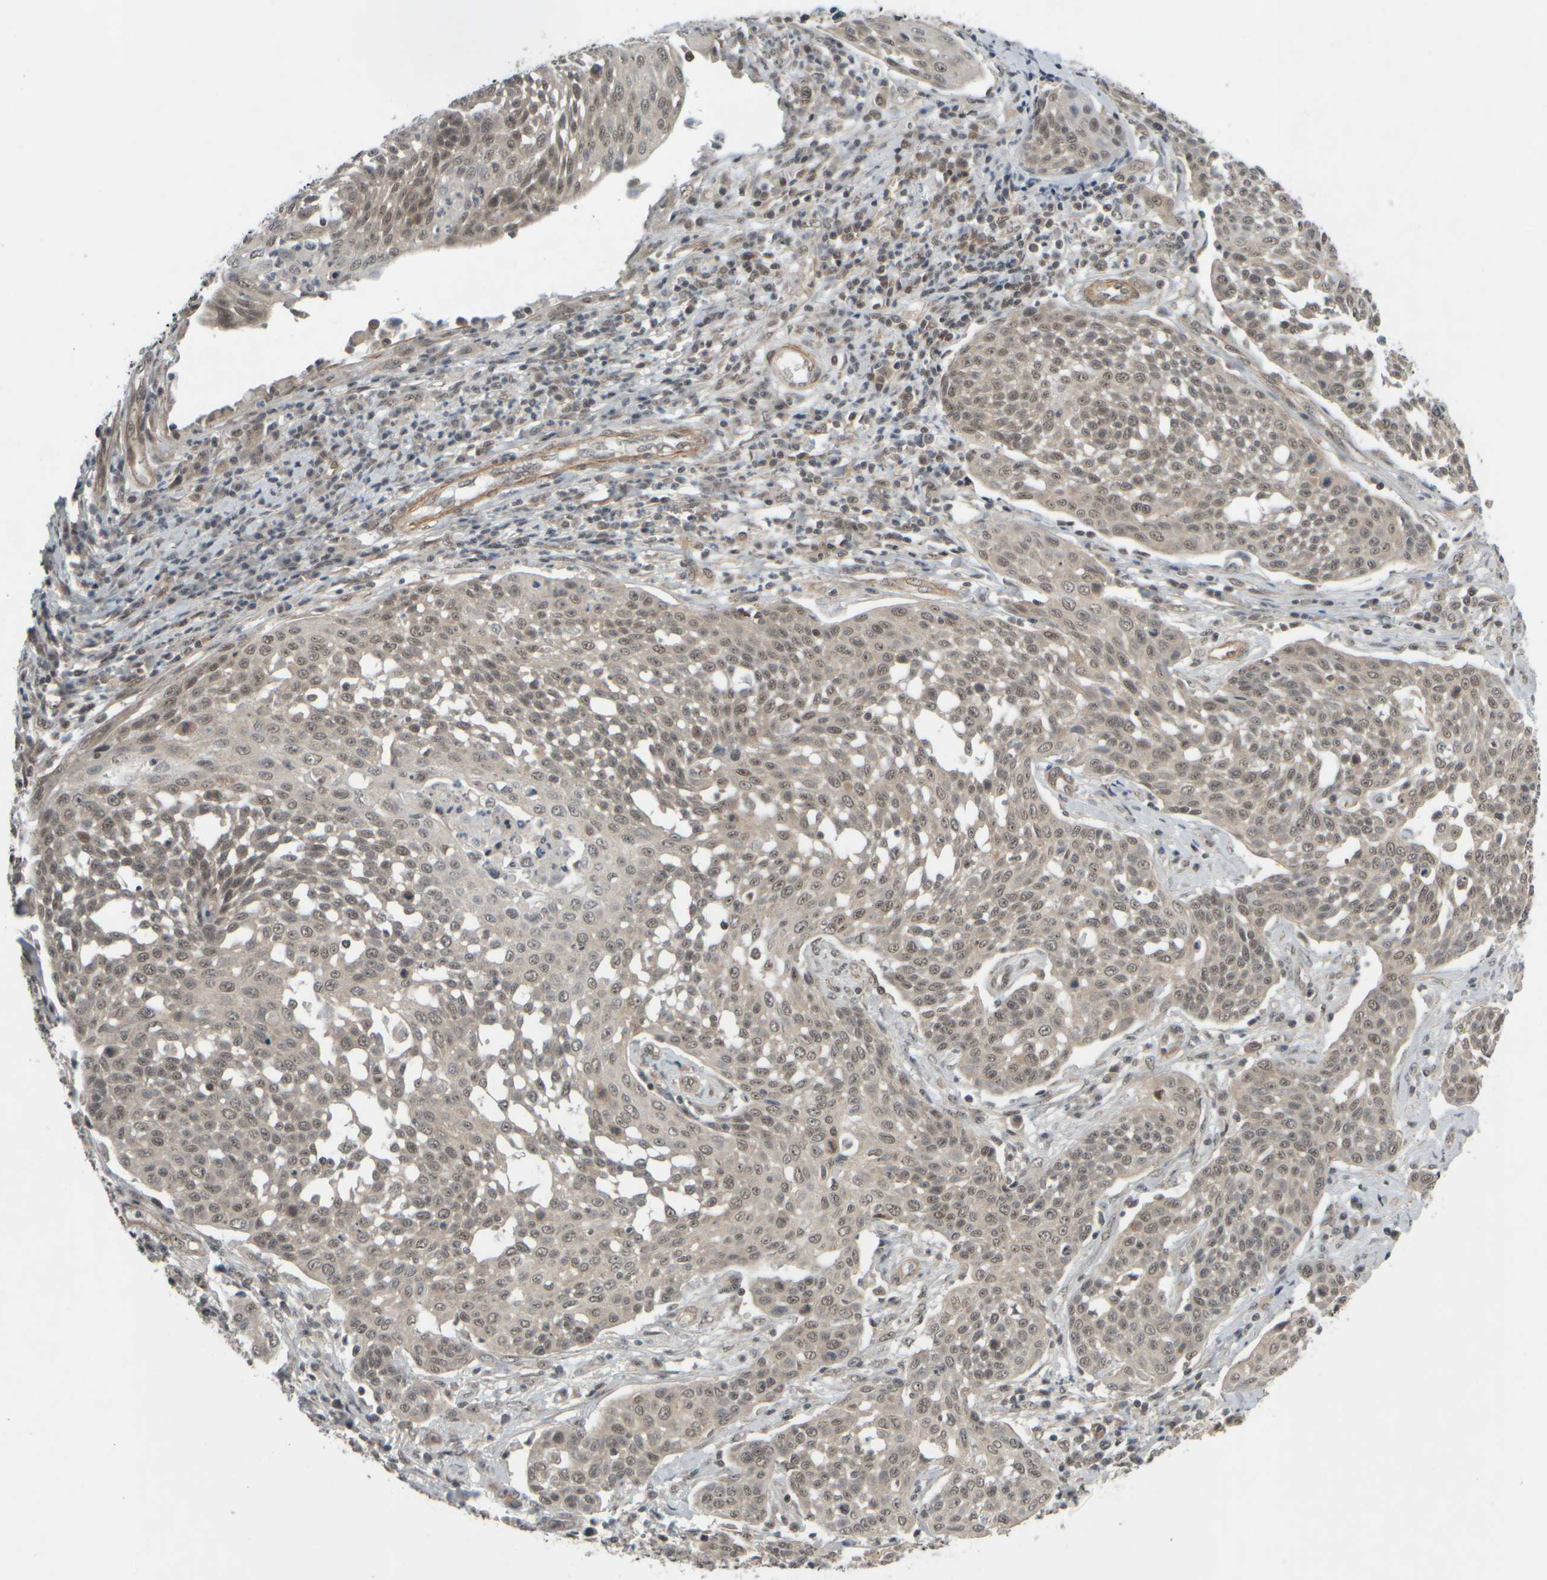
{"staining": {"intensity": "weak", "quantity": "25%-75%", "location": "nuclear"}, "tissue": "cervical cancer", "cell_type": "Tumor cells", "image_type": "cancer", "snomed": [{"axis": "morphology", "description": "Squamous cell carcinoma, NOS"}, {"axis": "topography", "description": "Cervix"}], "caption": "Squamous cell carcinoma (cervical) stained with IHC reveals weak nuclear positivity in approximately 25%-75% of tumor cells.", "gene": "SYNRG", "patient": {"sex": "female", "age": 34}}